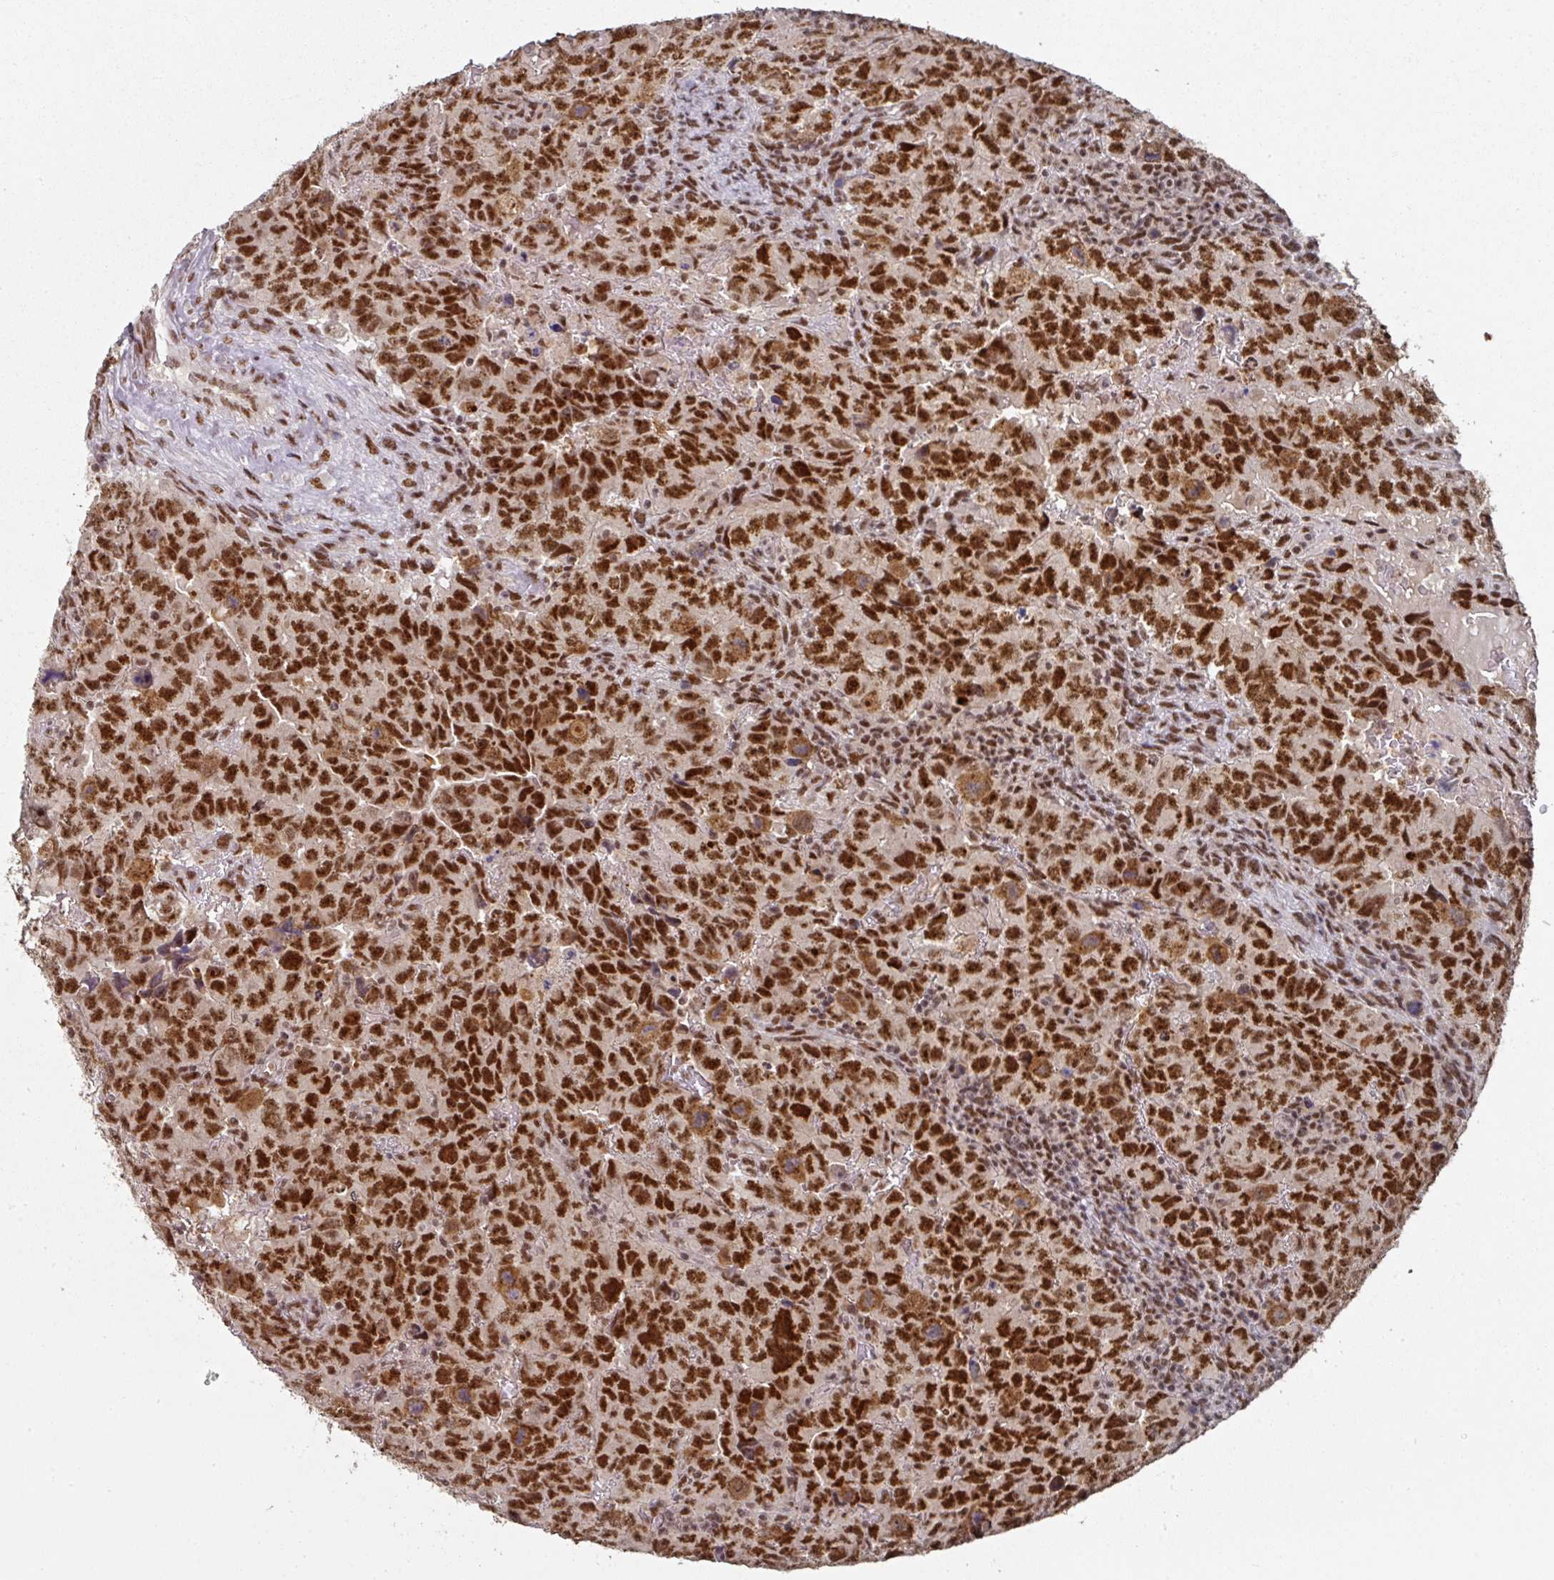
{"staining": {"intensity": "strong", "quantity": ">75%", "location": "nuclear"}, "tissue": "testis cancer", "cell_type": "Tumor cells", "image_type": "cancer", "snomed": [{"axis": "morphology", "description": "Carcinoma, Embryonal, NOS"}, {"axis": "topography", "description": "Testis"}], "caption": "IHC of embryonal carcinoma (testis) exhibits high levels of strong nuclear expression in approximately >75% of tumor cells. (DAB = brown stain, brightfield microscopy at high magnification).", "gene": "MEPCE", "patient": {"sex": "male", "age": 24}}